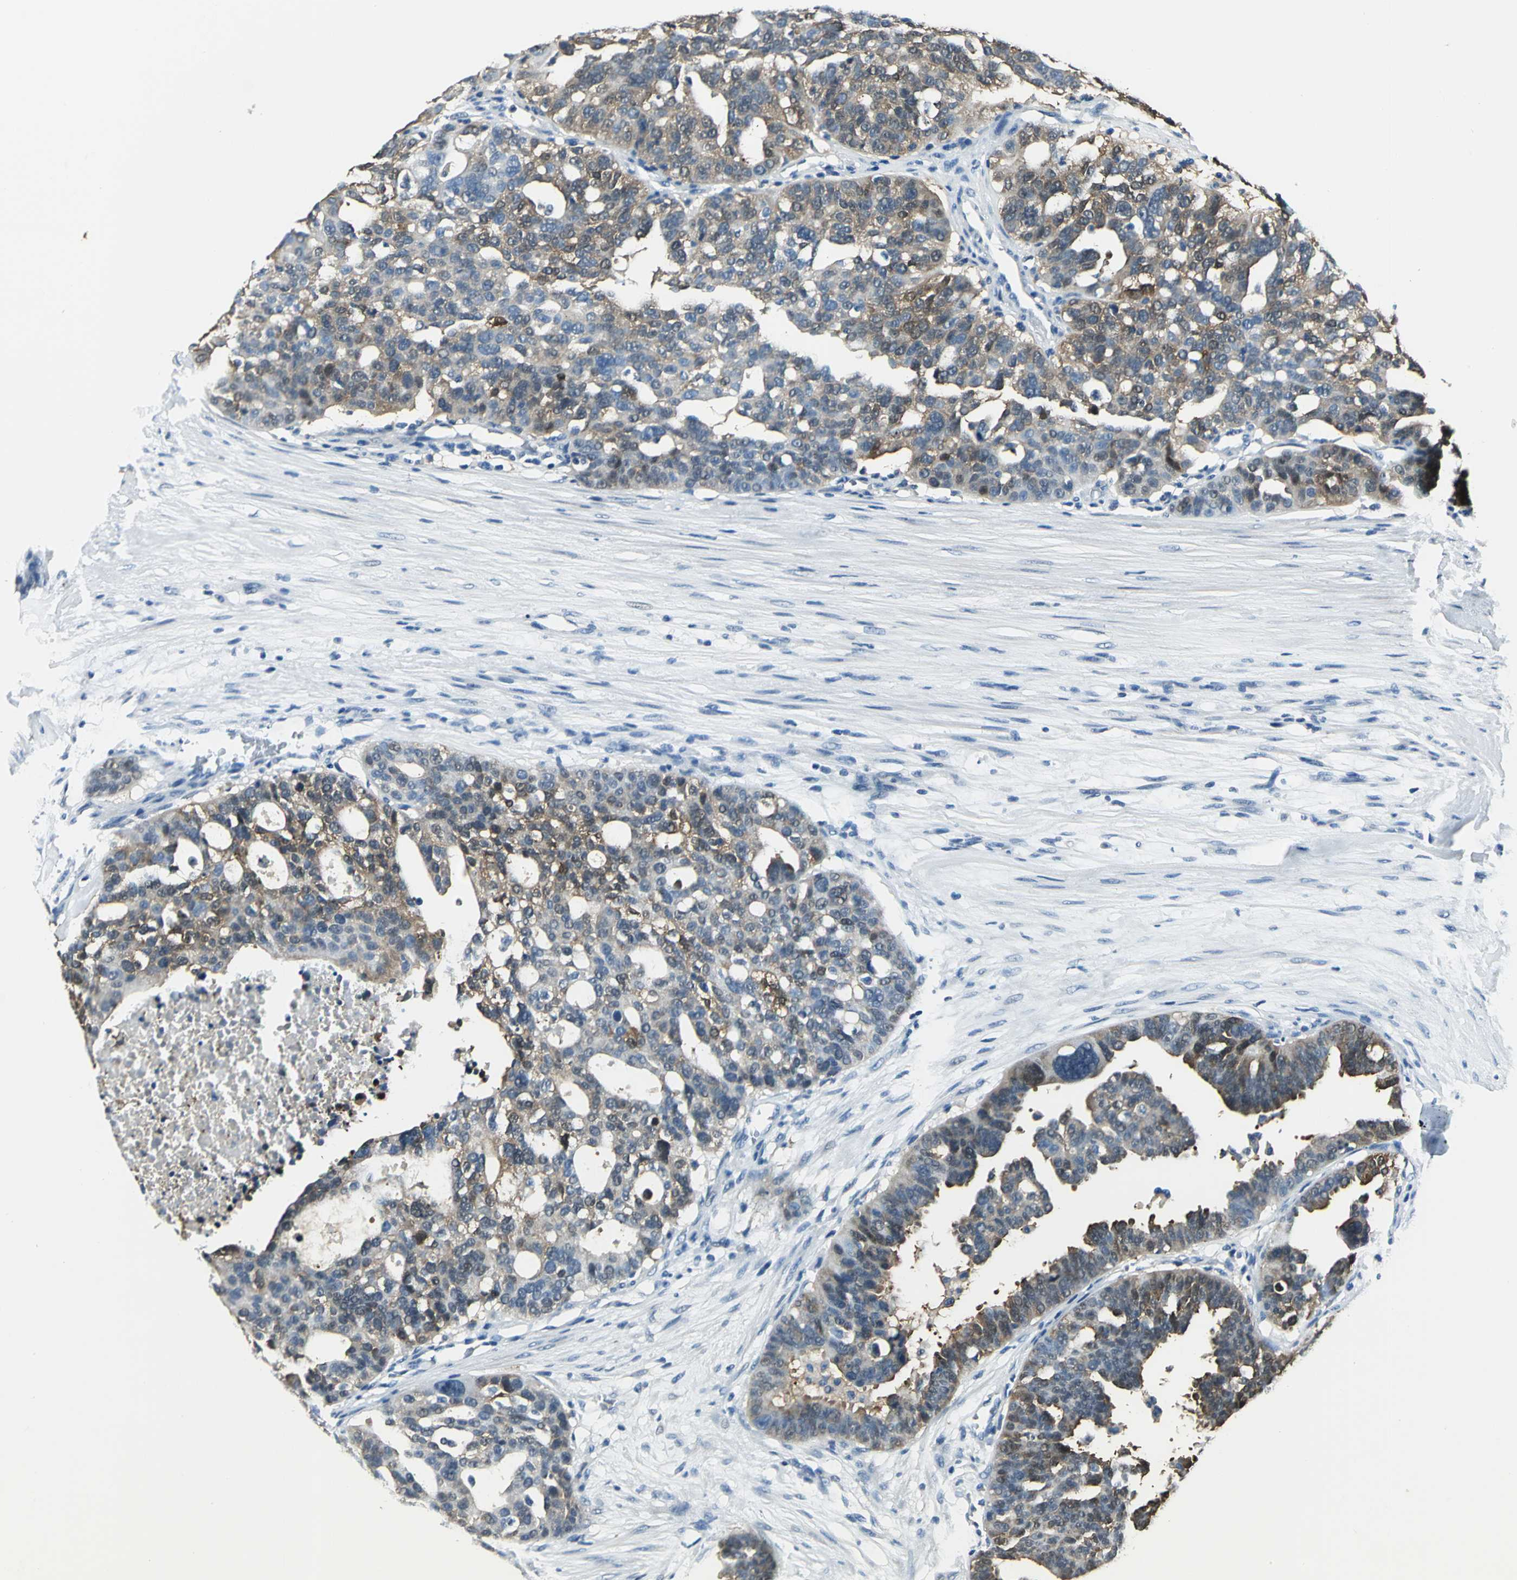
{"staining": {"intensity": "strong", "quantity": "25%-75%", "location": "cytoplasmic/membranous"}, "tissue": "ovarian cancer", "cell_type": "Tumor cells", "image_type": "cancer", "snomed": [{"axis": "morphology", "description": "Cystadenocarcinoma, serous, NOS"}, {"axis": "topography", "description": "Ovary"}], "caption": "Ovarian cancer (serous cystadenocarcinoma) tissue reveals strong cytoplasmic/membranous positivity in approximately 25%-75% of tumor cells The protein of interest is stained brown, and the nuclei are stained in blue (DAB IHC with brightfield microscopy, high magnification).", "gene": "UCHL1", "patient": {"sex": "female", "age": 59}}